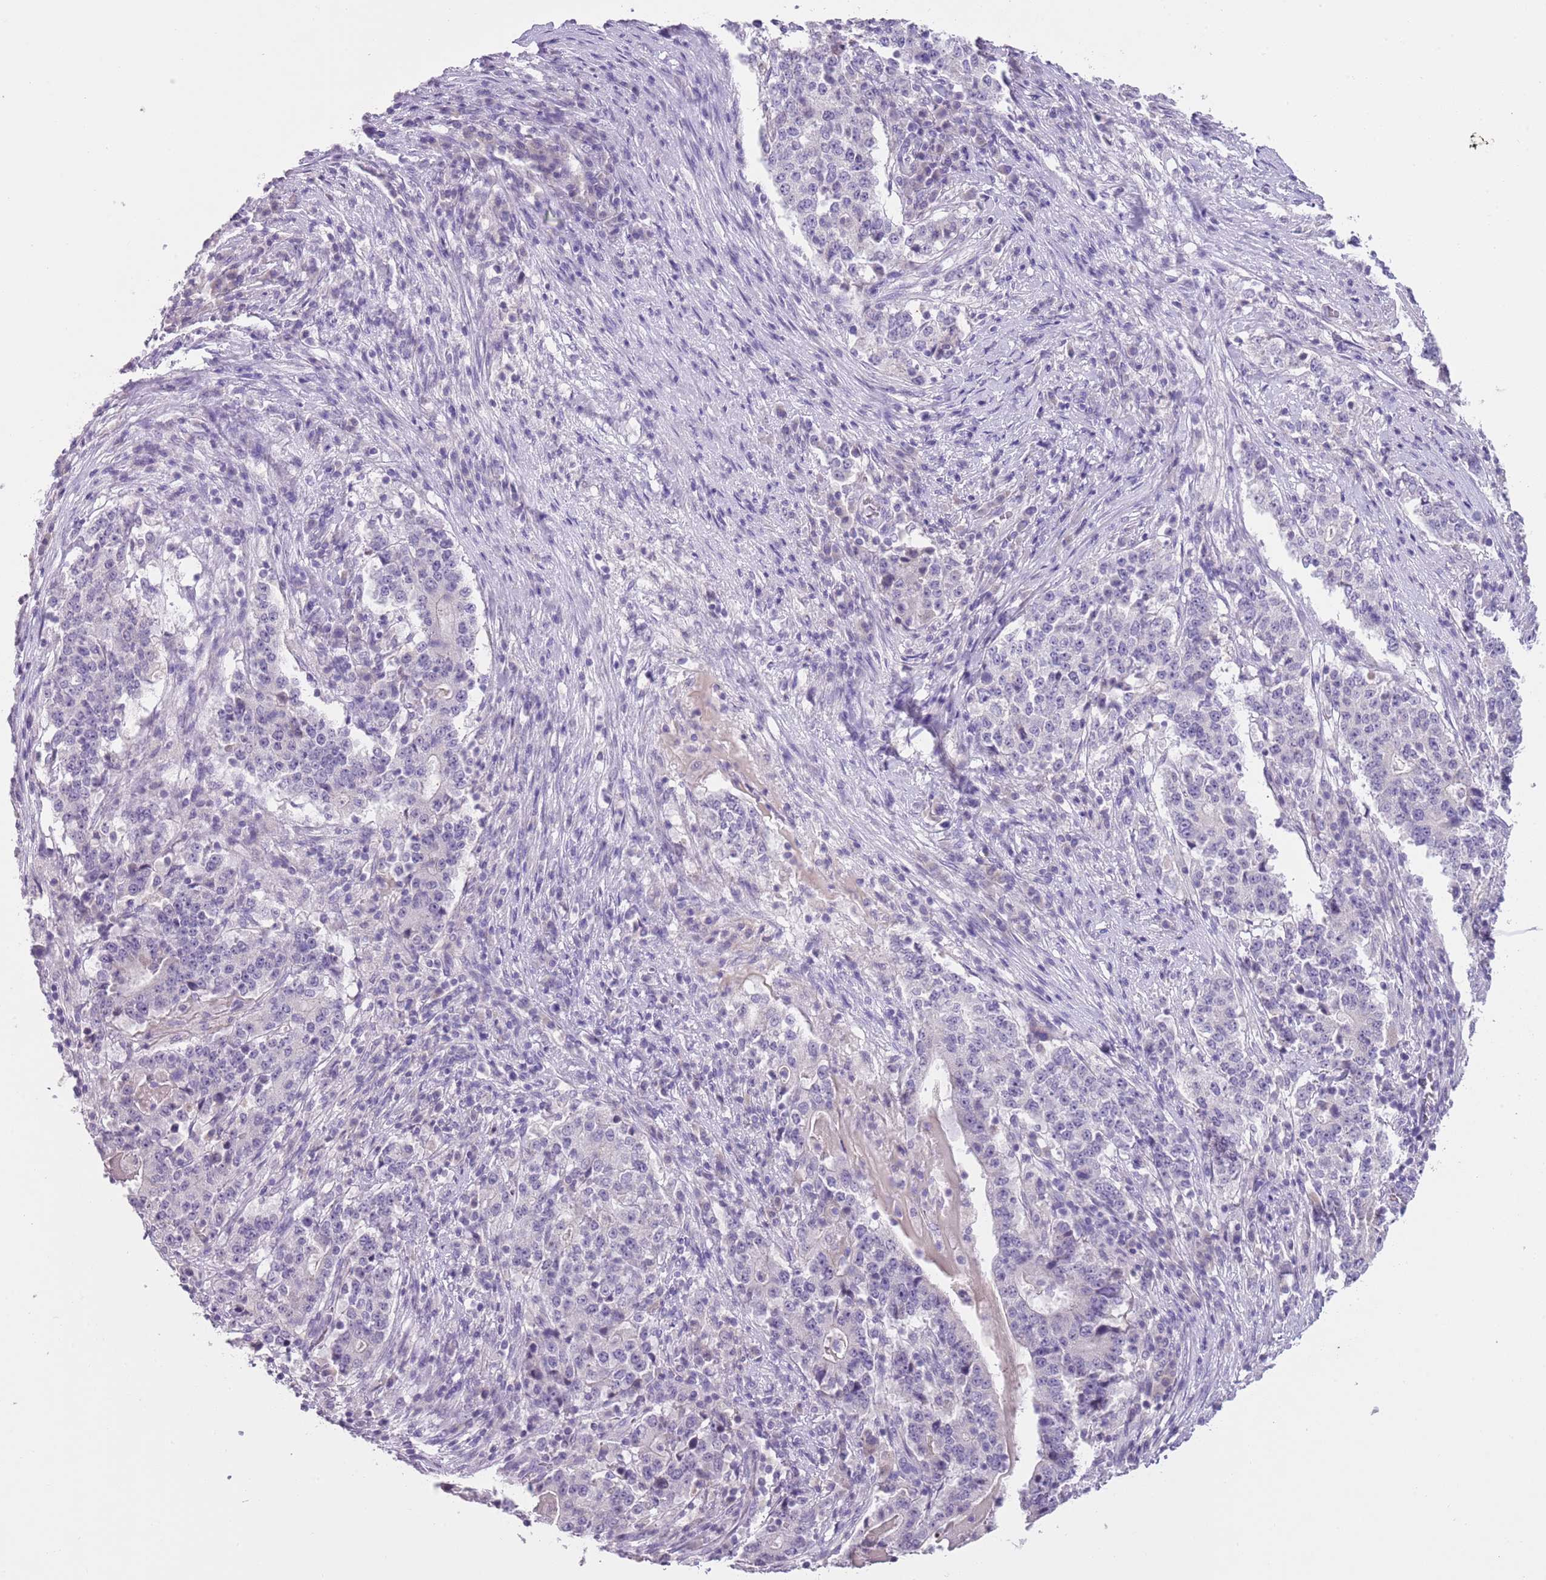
{"staining": {"intensity": "negative", "quantity": "none", "location": "none"}, "tissue": "stomach cancer", "cell_type": "Tumor cells", "image_type": "cancer", "snomed": [{"axis": "morphology", "description": "Adenocarcinoma, NOS"}, {"axis": "topography", "description": "Stomach"}], "caption": "This is an immunohistochemistry image of adenocarcinoma (stomach). There is no staining in tumor cells.", "gene": "SLC35E3", "patient": {"sex": "male", "age": 59}}